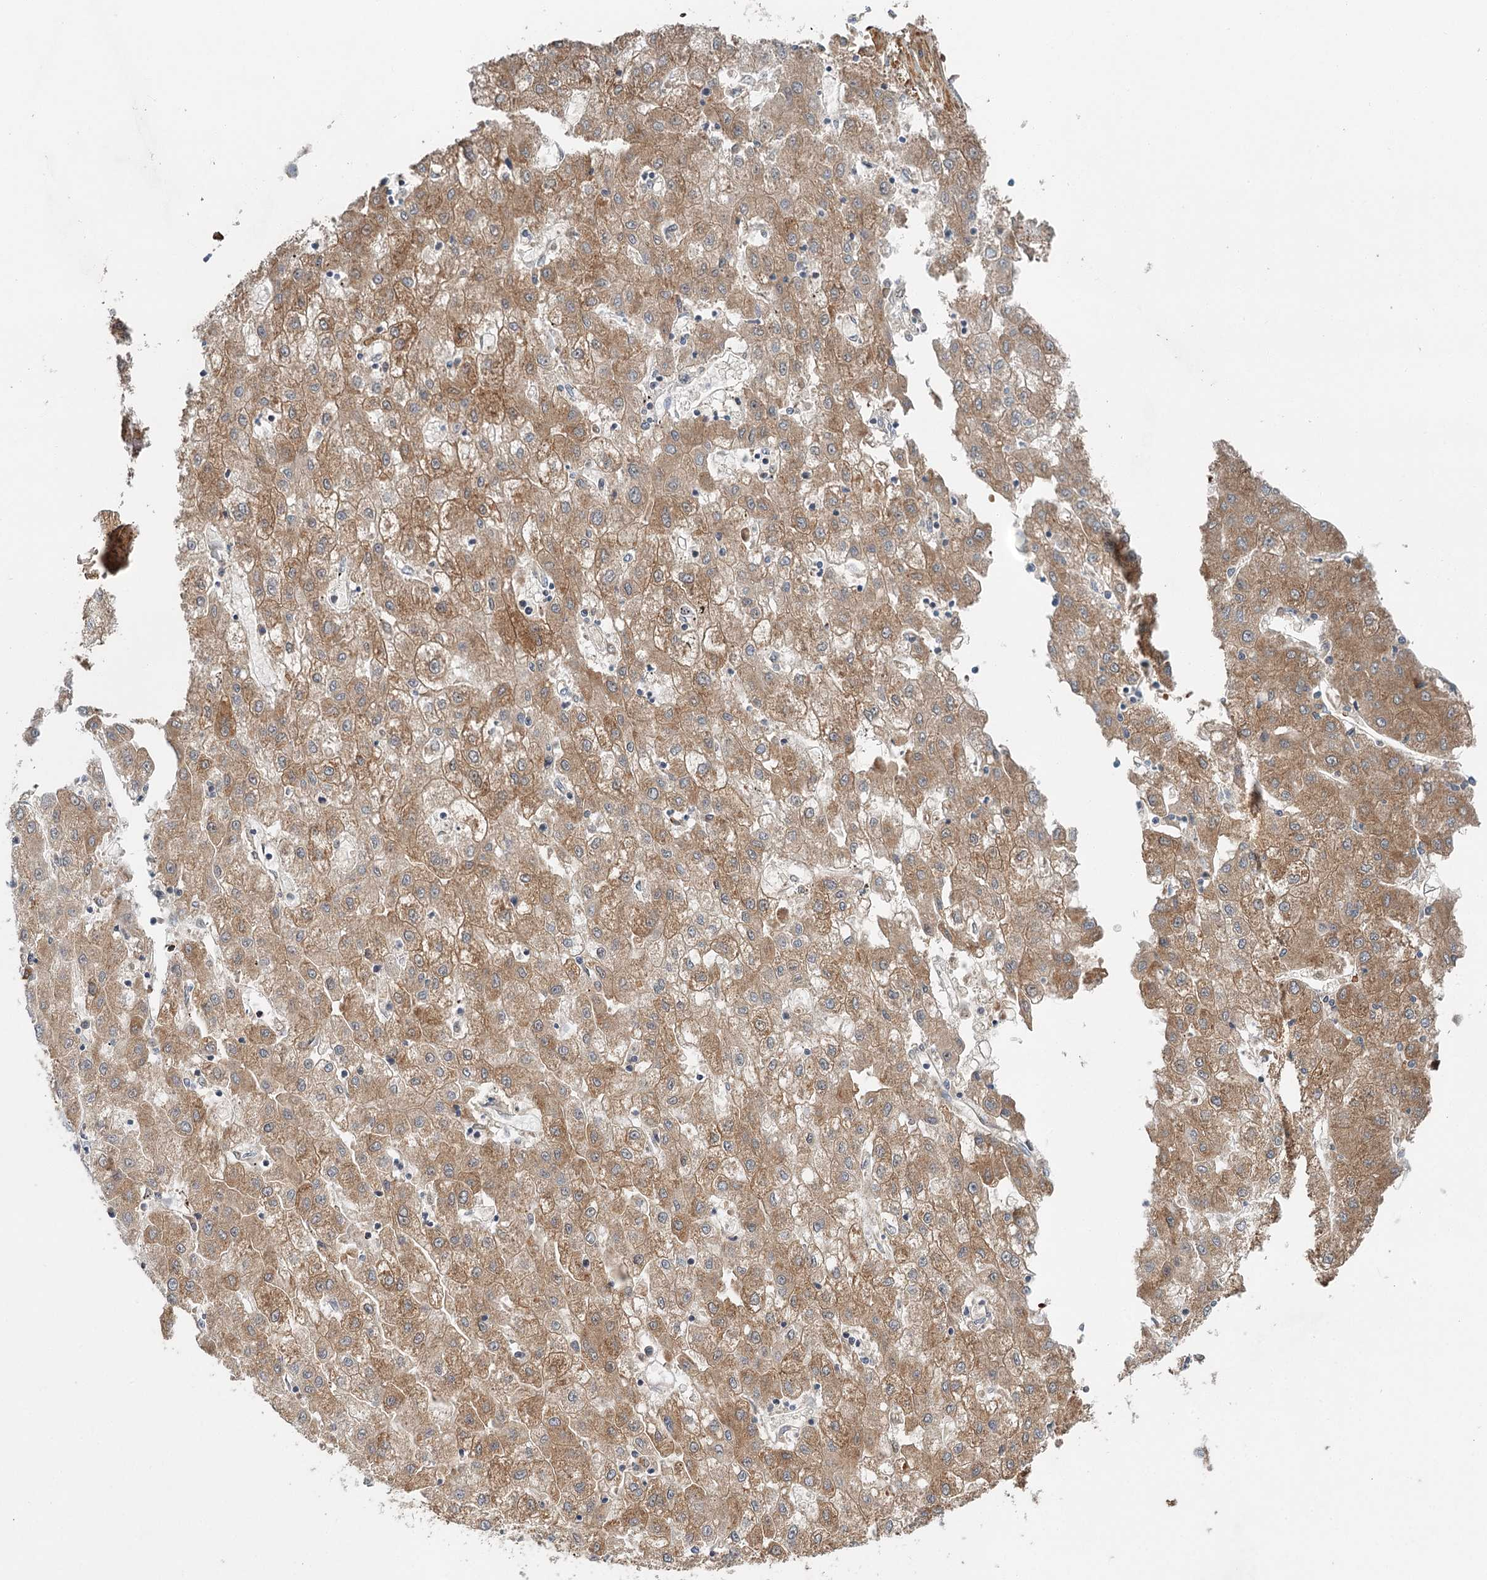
{"staining": {"intensity": "moderate", "quantity": ">75%", "location": "cytoplasmic/membranous"}, "tissue": "liver cancer", "cell_type": "Tumor cells", "image_type": "cancer", "snomed": [{"axis": "morphology", "description": "Carcinoma, Hepatocellular, NOS"}, {"axis": "topography", "description": "Liver"}], "caption": "An immunohistochemistry (IHC) histopathology image of neoplastic tissue is shown. Protein staining in brown highlights moderate cytoplasmic/membranous positivity in liver cancer (hepatocellular carcinoma) within tumor cells.", "gene": "ADK", "patient": {"sex": "male", "age": 72}}